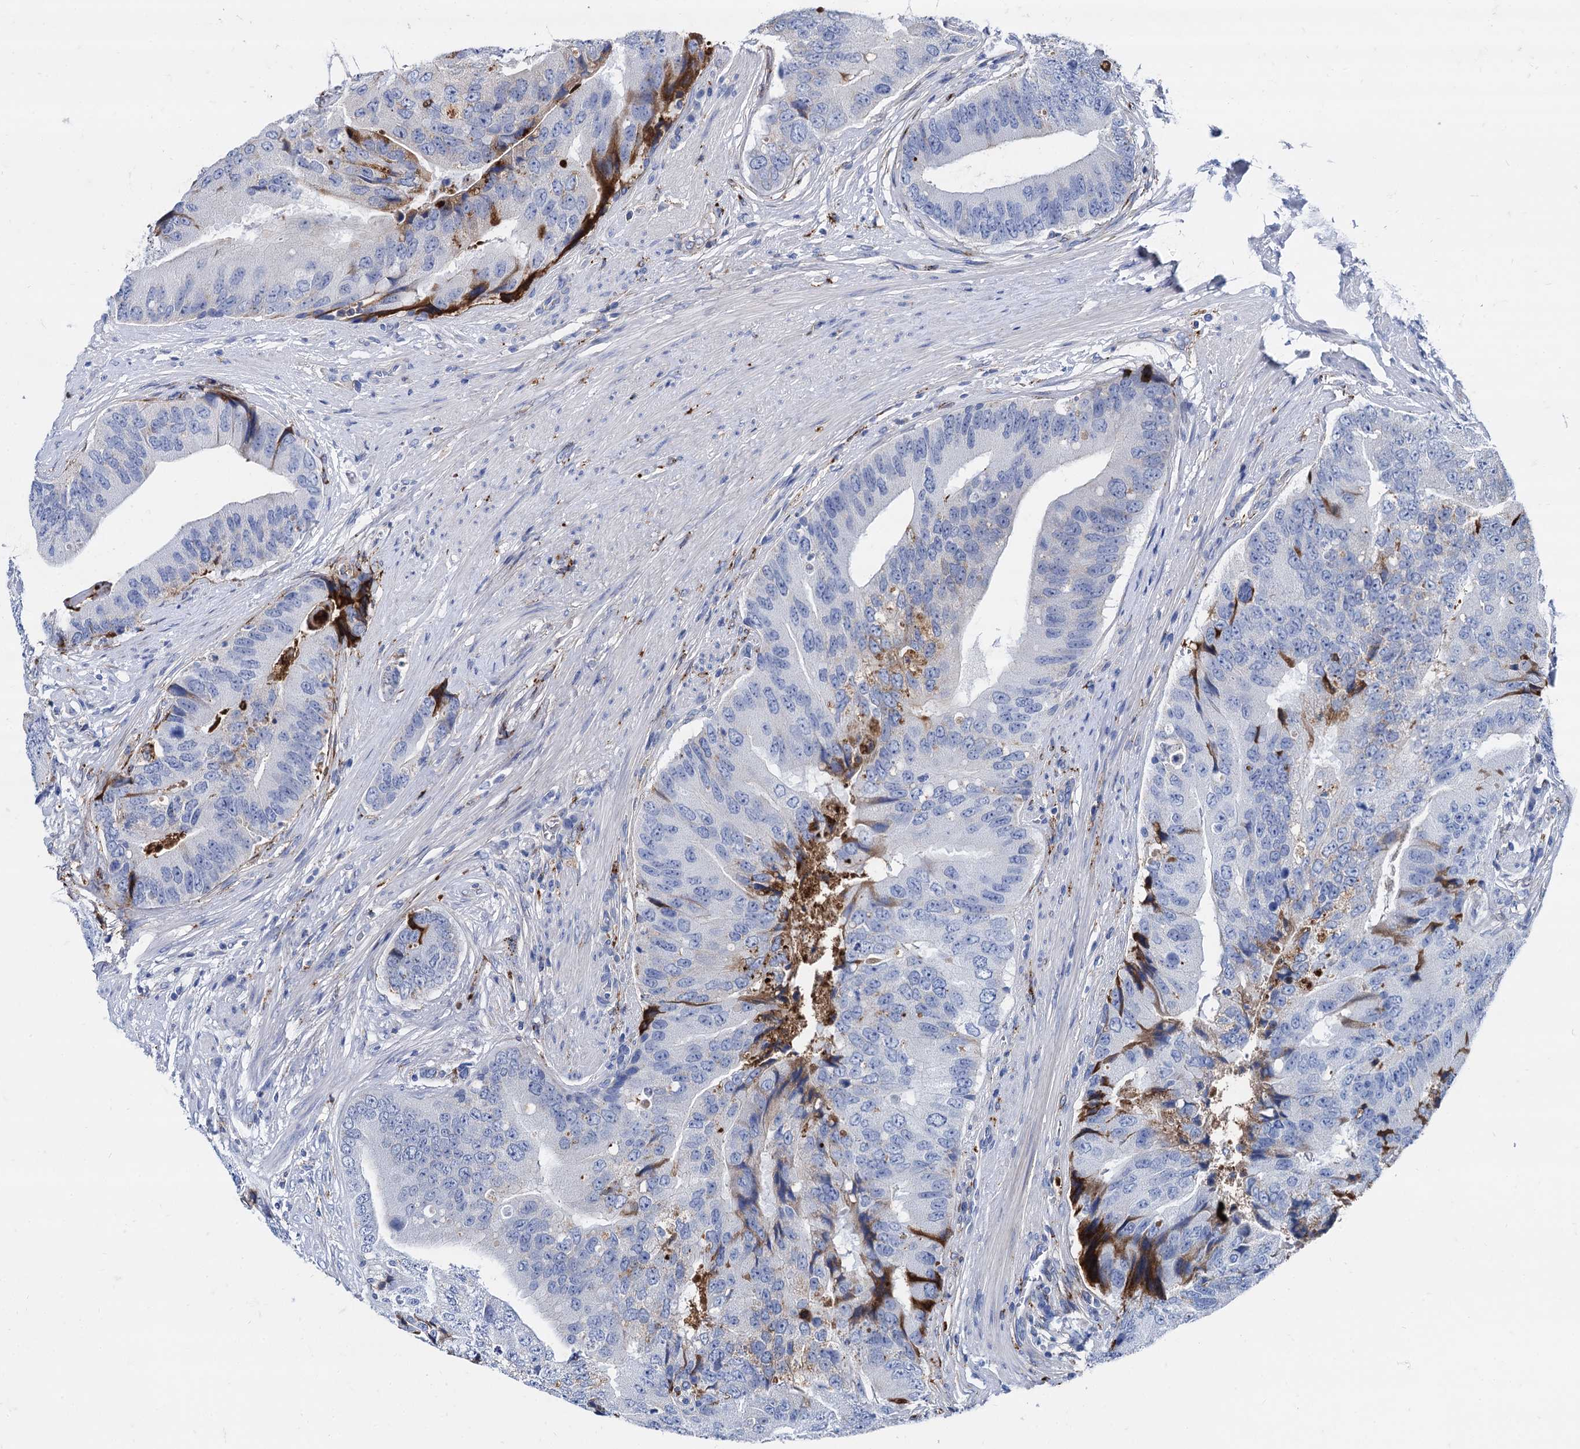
{"staining": {"intensity": "negative", "quantity": "none", "location": "none"}, "tissue": "prostate cancer", "cell_type": "Tumor cells", "image_type": "cancer", "snomed": [{"axis": "morphology", "description": "Adenocarcinoma, High grade"}, {"axis": "topography", "description": "Prostate"}], "caption": "There is no significant positivity in tumor cells of prostate high-grade adenocarcinoma.", "gene": "APOD", "patient": {"sex": "male", "age": 66}}